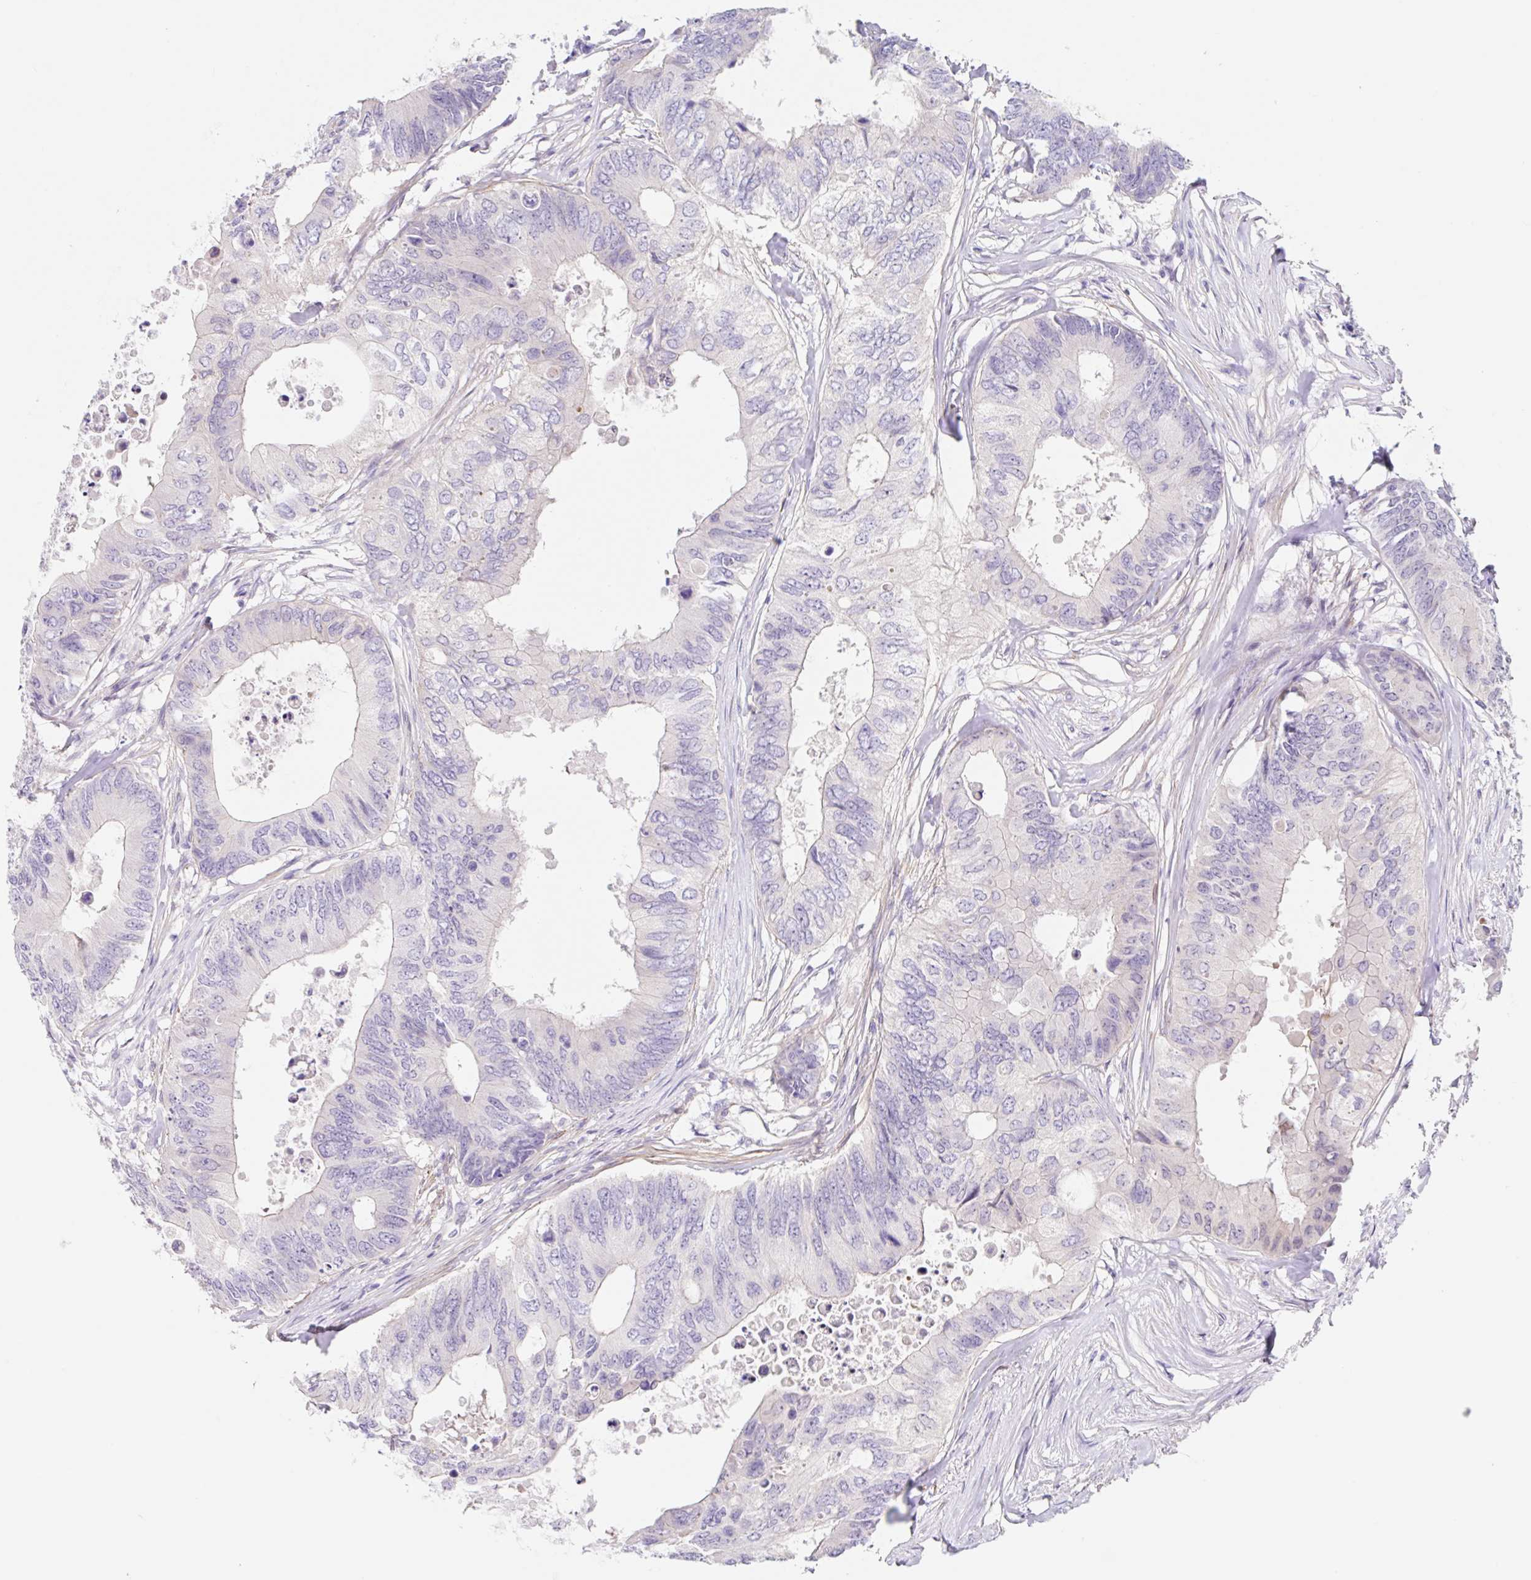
{"staining": {"intensity": "negative", "quantity": "none", "location": "none"}, "tissue": "colorectal cancer", "cell_type": "Tumor cells", "image_type": "cancer", "snomed": [{"axis": "morphology", "description": "Adenocarcinoma, NOS"}, {"axis": "topography", "description": "Colon"}], "caption": "Immunohistochemical staining of colorectal adenocarcinoma demonstrates no significant staining in tumor cells.", "gene": "DCAF17", "patient": {"sex": "male", "age": 71}}